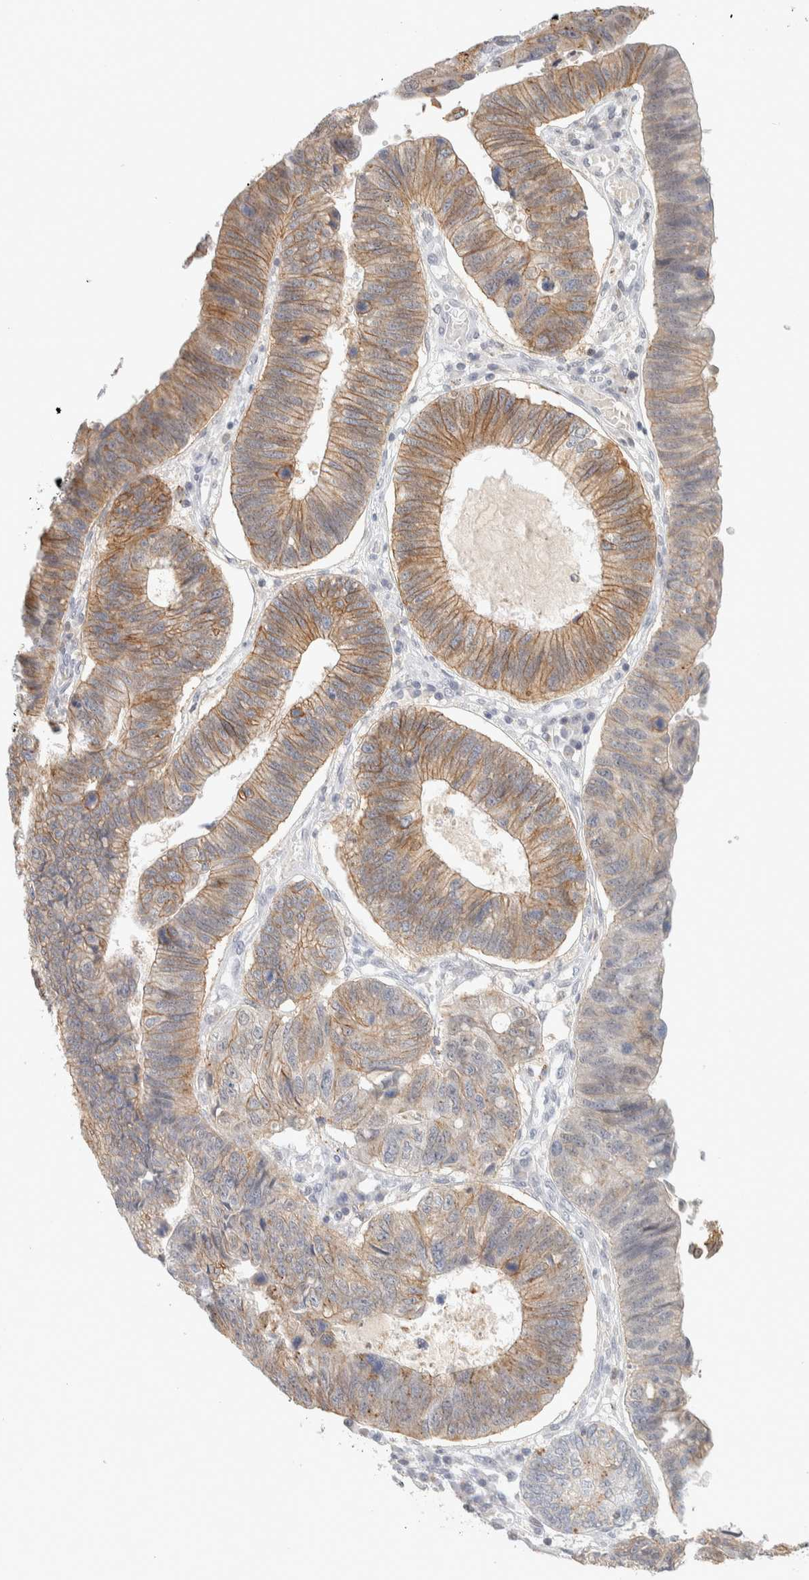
{"staining": {"intensity": "moderate", "quantity": ">75%", "location": "cytoplasmic/membranous"}, "tissue": "stomach cancer", "cell_type": "Tumor cells", "image_type": "cancer", "snomed": [{"axis": "morphology", "description": "Adenocarcinoma, NOS"}, {"axis": "topography", "description": "Stomach"}], "caption": "Protein expression analysis of stomach adenocarcinoma reveals moderate cytoplasmic/membranous expression in about >75% of tumor cells.", "gene": "CDH17", "patient": {"sex": "male", "age": 59}}